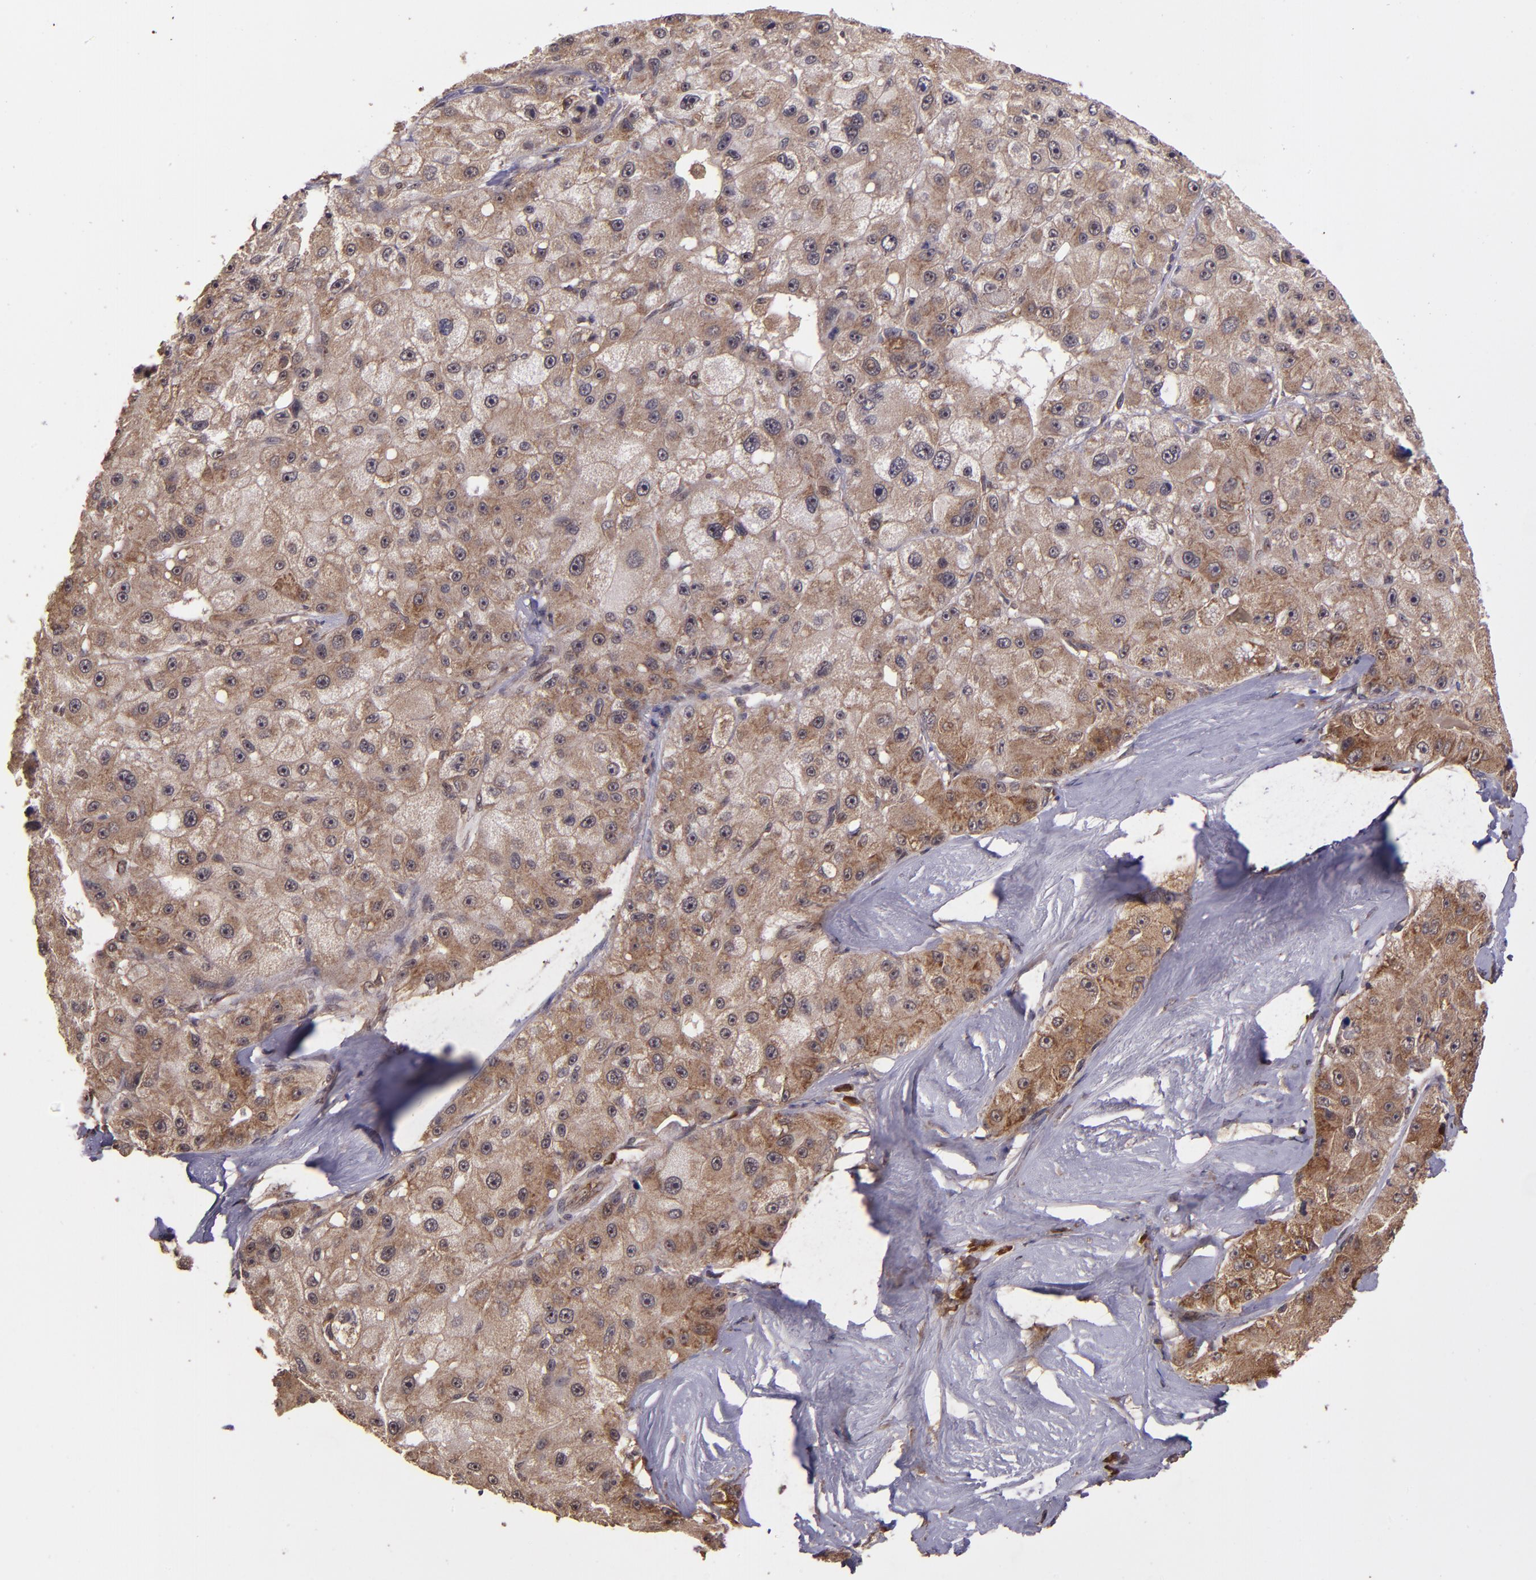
{"staining": {"intensity": "strong", "quantity": ">75%", "location": "cytoplasmic/membranous"}, "tissue": "liver cancer", "cell_type": "Tumor cells", "image_type": "cancer", "snomed": [{"axis": "morphology", "description": "Carcinoma, Hepatocellular, NOS"}, {"axis": "topography", "description": "Liver"}], "caption": "Protein staining of liver cancer (hepatocellular carcinoma) tissue exhibits strong cytoplasmic/membranous staining in approximately >75% of tumor cells. (IHC, brightfield microscopy, high magnification).", "gene": "USP51", "patient": {"sex": "male", "age": 80}}